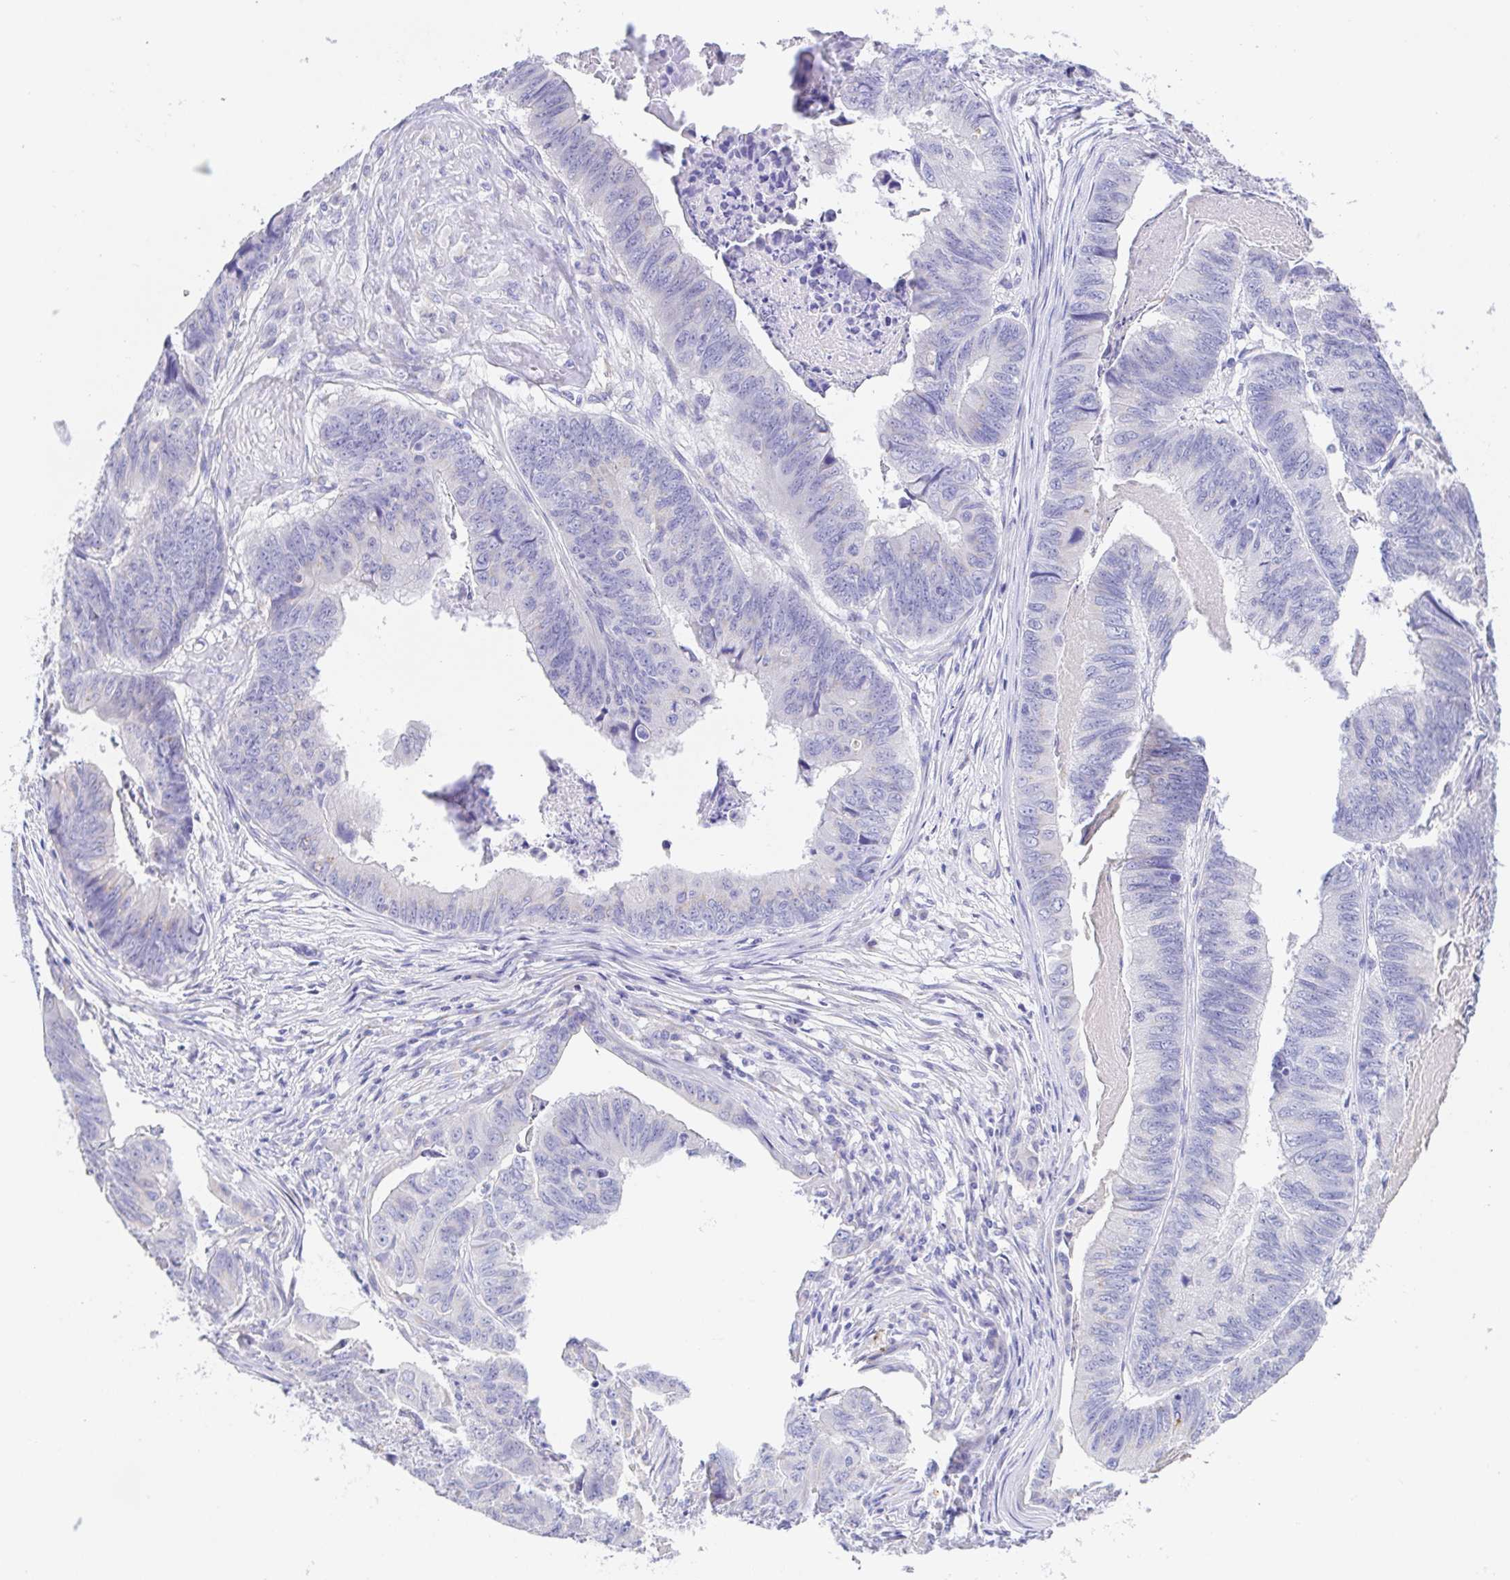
{"staining": {"intensity": "negative", "quantity": "none", "location": "none"}, "tissue": "stomach cancer", "cell_type": "Tumor cells", "image_type": "cancer", "snomed": [{"axis": "morphology", "description": "Adenocarcinoma, NOS"}, {"axis": "topography", "description": "Stomach, lower"}], "caption": "The histopathology image demonstrates no significant positivity in tumor cells of stomach cancer (adenocarcinoma).", "gene": "SCG3", "patient": {"sex": "male", "age": 77}}